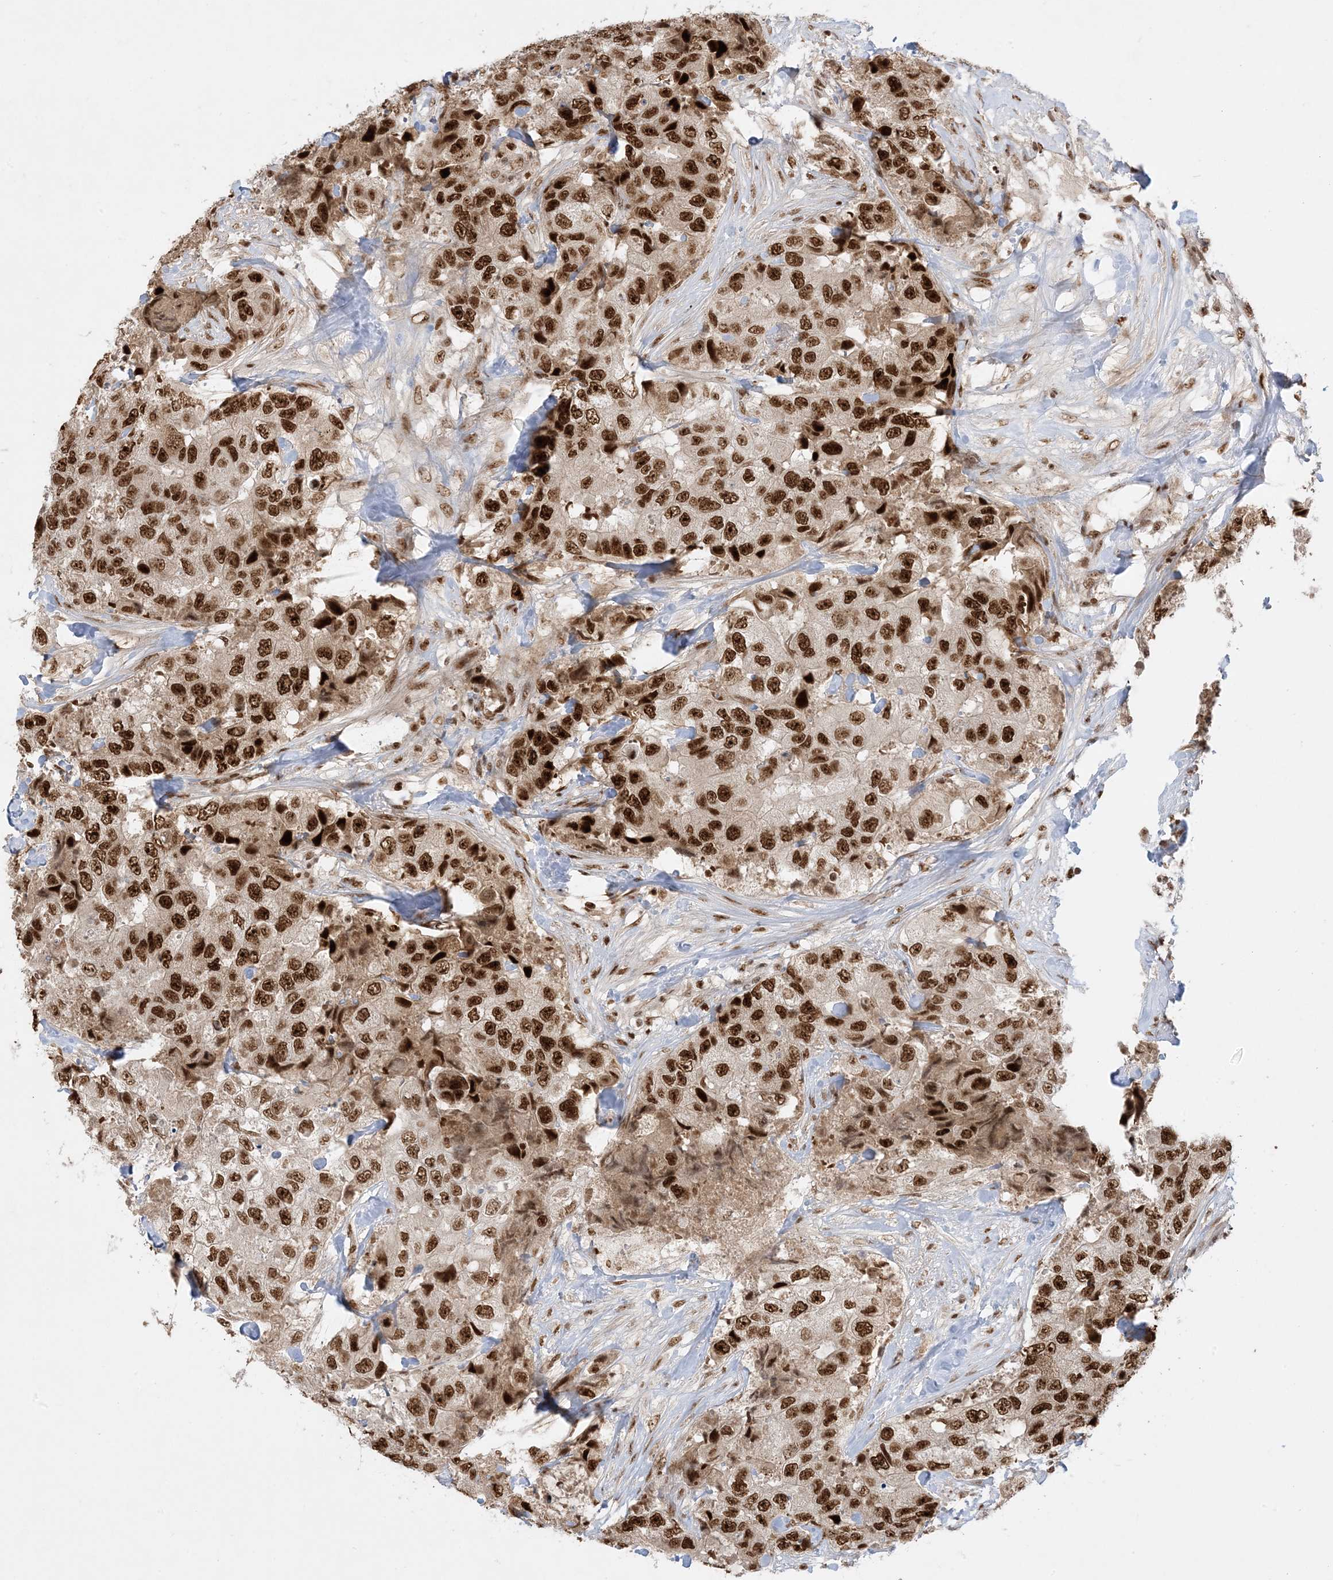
{"staining": {"intensity": "strong", "quantity": ">75%", "location": "nuclear"}, "tissue": "breast cancer", "cell_type": "Tumor cells", "image_type": "cancer", "snomed": [{"axis": "morphology", "description": "Duct carcinoma"}, {"axis": "topography", "description": "Breast"}], "caption": "Immunohistochemical staining of human intraductal carcinoma (breast) shows high levels of strong nuclear protein staining in approximately >75% of tumor cells. The staining was performed using DAB (3,3'-diaminobenzidine) to visualize the protein expression in brown, while the nuclei were stained in blue with hematoxylin (Magnification: 20x).", "gene": "PPIL2", "patient": {"sex": "female", "age": 62}}